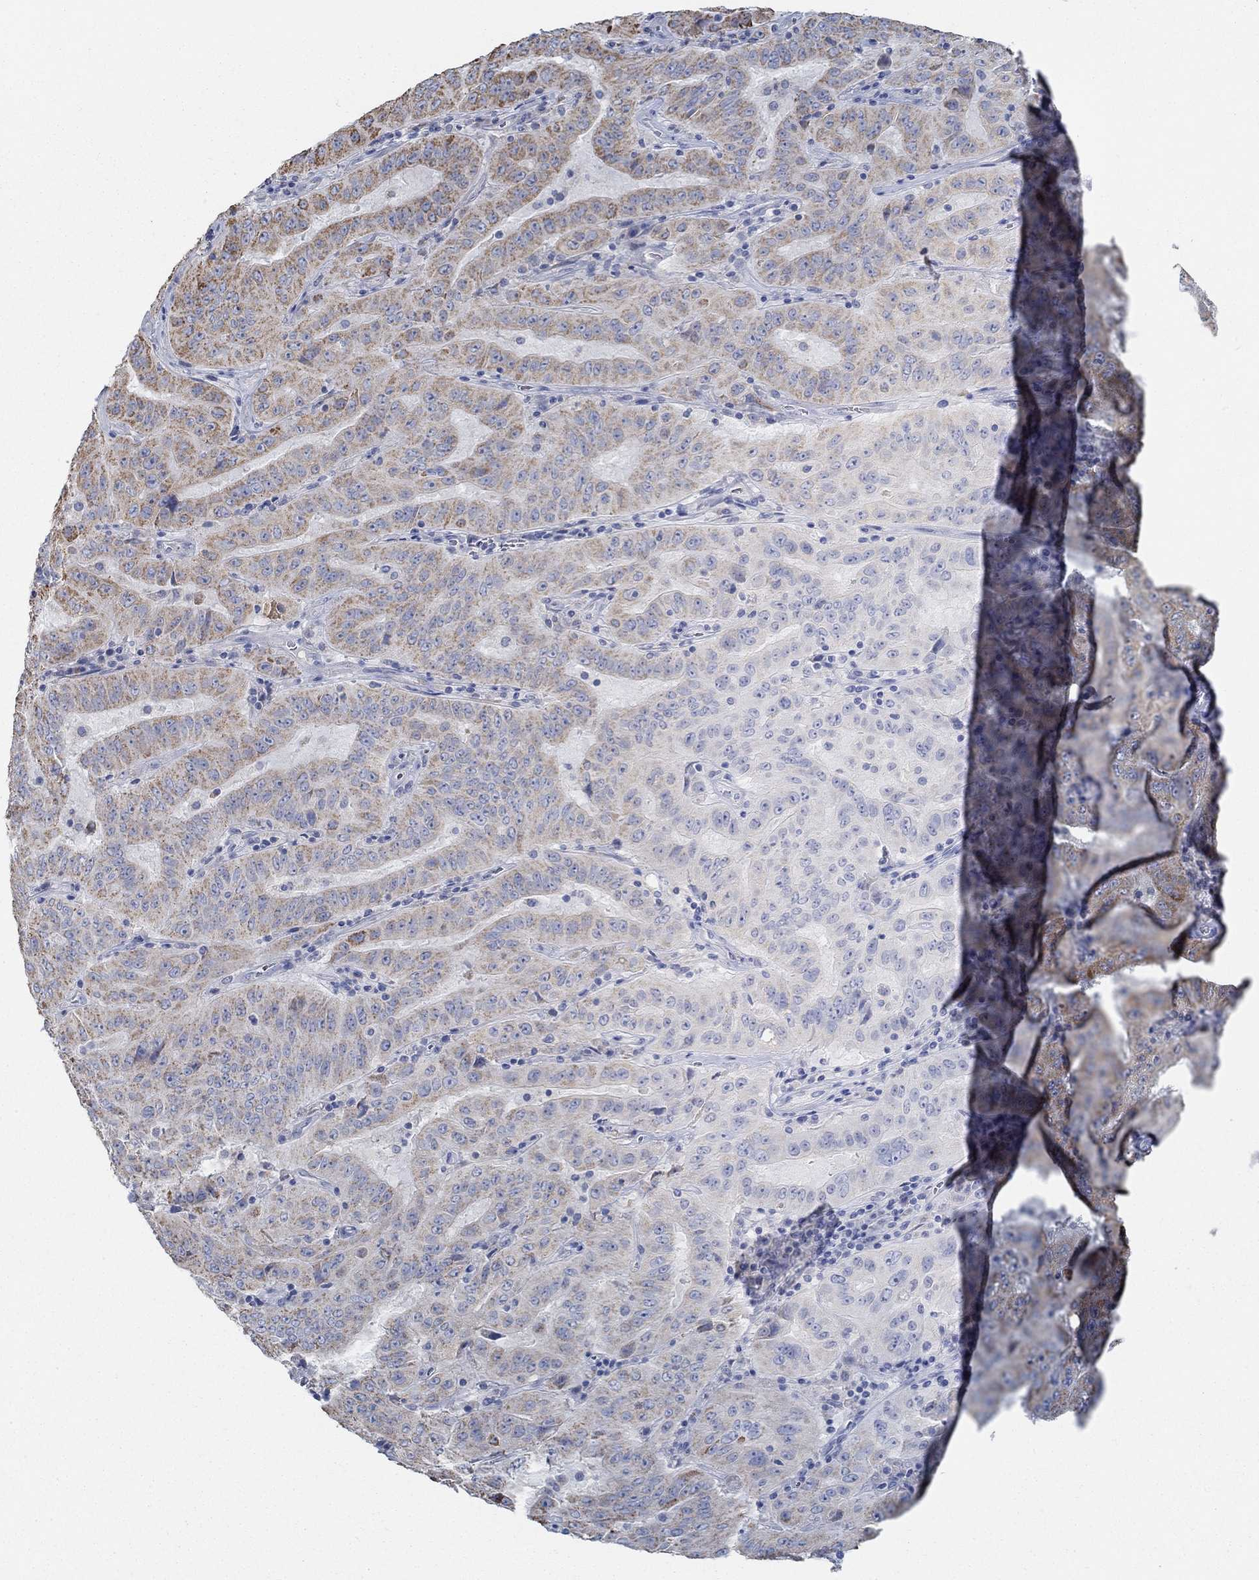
{"staining": {"intensity": "strong", "quantity": "25%-75%", "location": "cytoplasmic/membranous"}, "tissue": "pancreatic cancer", "cell_type": "Tumor cells", "image_type": "cancer", "snomed": [{"axis": "morphology", "description": "Adenocarcinoma, NOS"}, {"axis": "topography", "description": "Pancreas"}], "caption": "This photomicrograph shows pancreatic cancer stained with IHC to label a protein in brown. The cytoplasmic/membranous of tumor cells show strong positivity for the protein. Nuclei are counter-stained blue.", "gene": "GLOD5", "patient": {"sex": "male", "age": 63}}